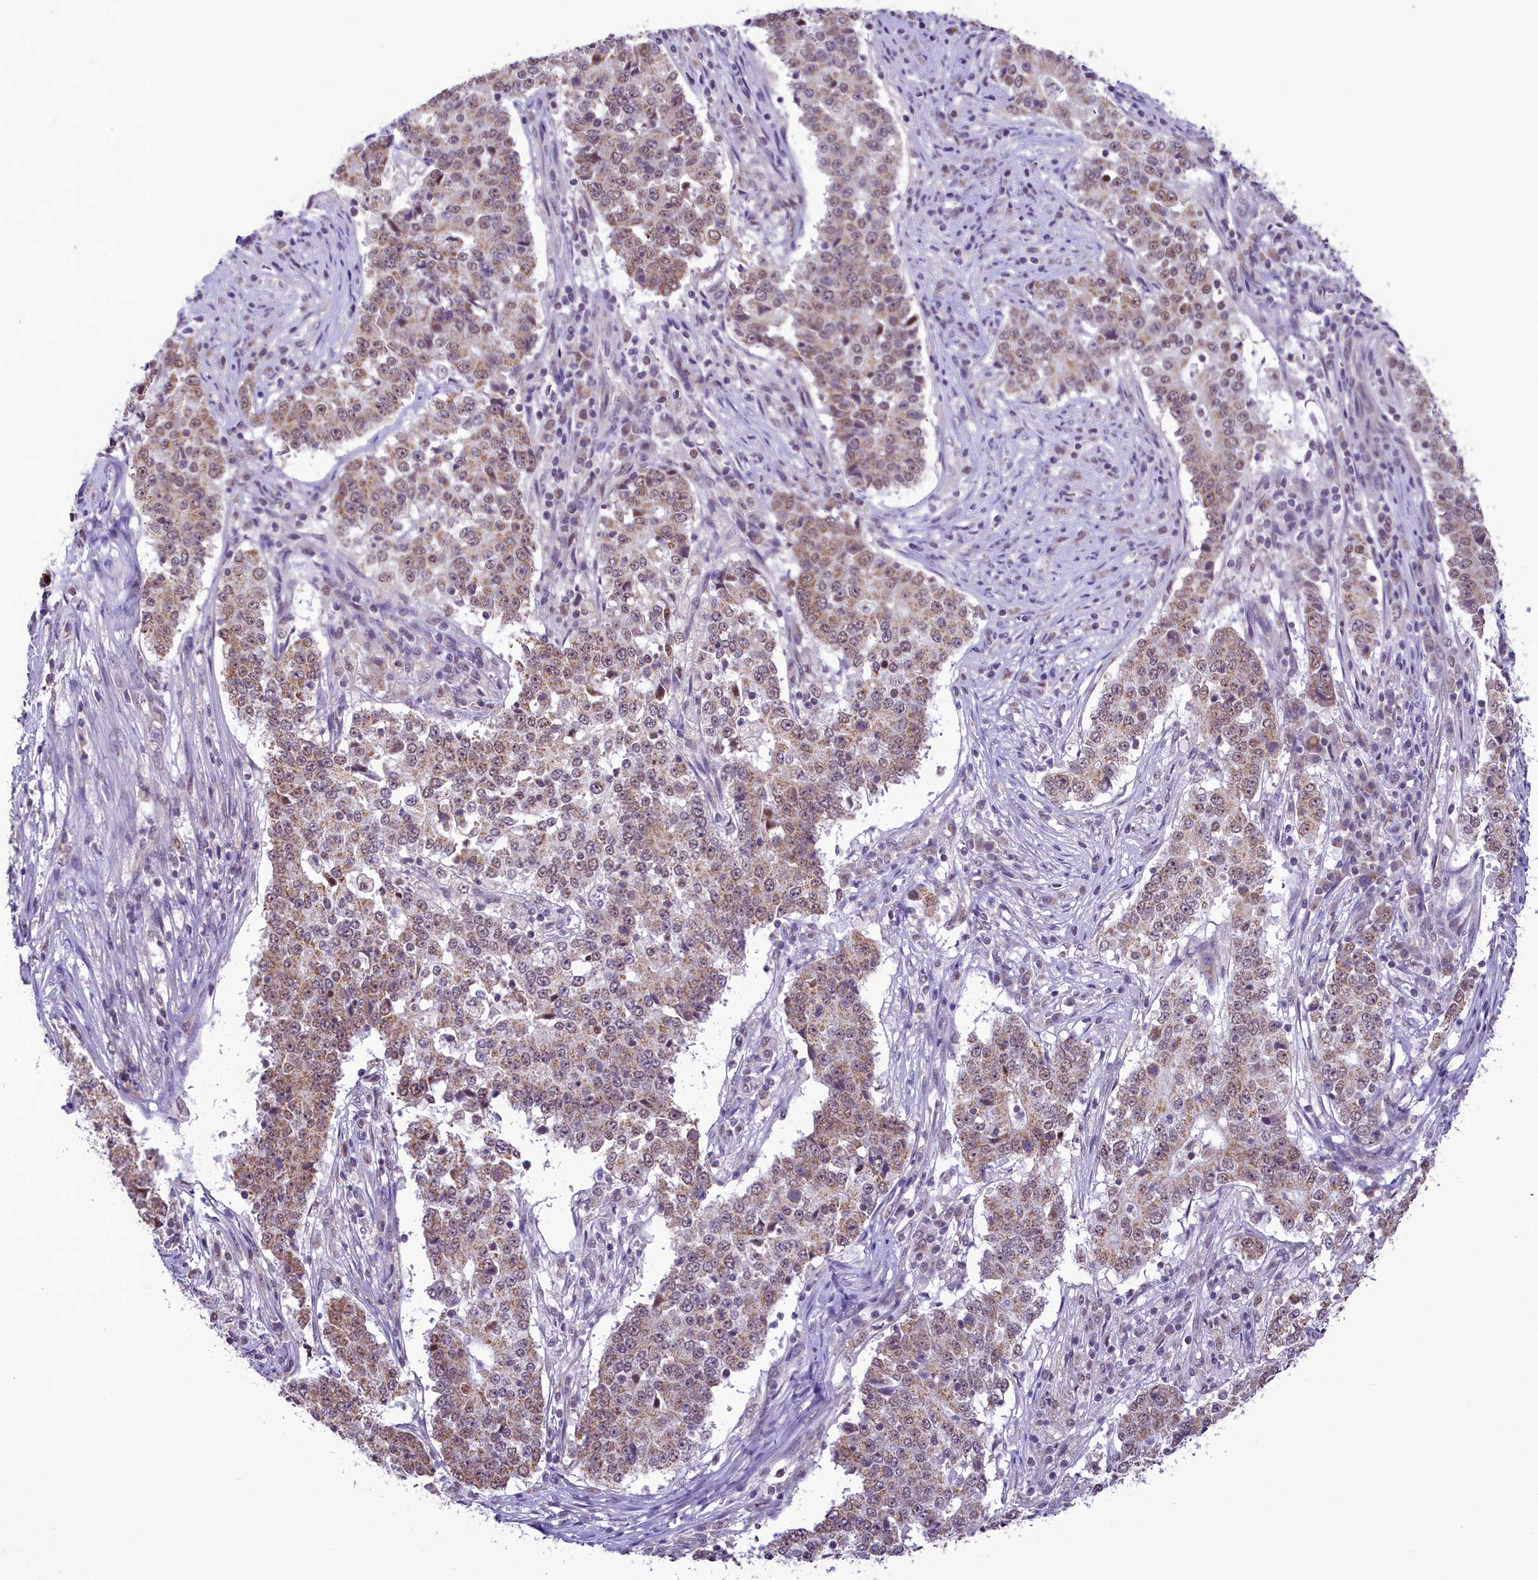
{"staining": {"intensity": "weak", "quantity": "25%-75%", "location": "cytoplasmic/membranous,nuclear"}, "tissue": "stomach cancer", "cell_type": "Tumor cells", "image_type": "cancer", "snomed": [{"axis": "morphology", "description": "Adenocarcinoma, NOS"}, {"axis": "topography", "description": "Stomach"}], "caption": "Tumor cells exhibit low levels of weak cytoplasmic/membranous and nuclear expression in about 25%-75% of cells in stomach adenocarcinoma.", "gene": "PAF1", "patient": {"sex": "male", "age": 59}}